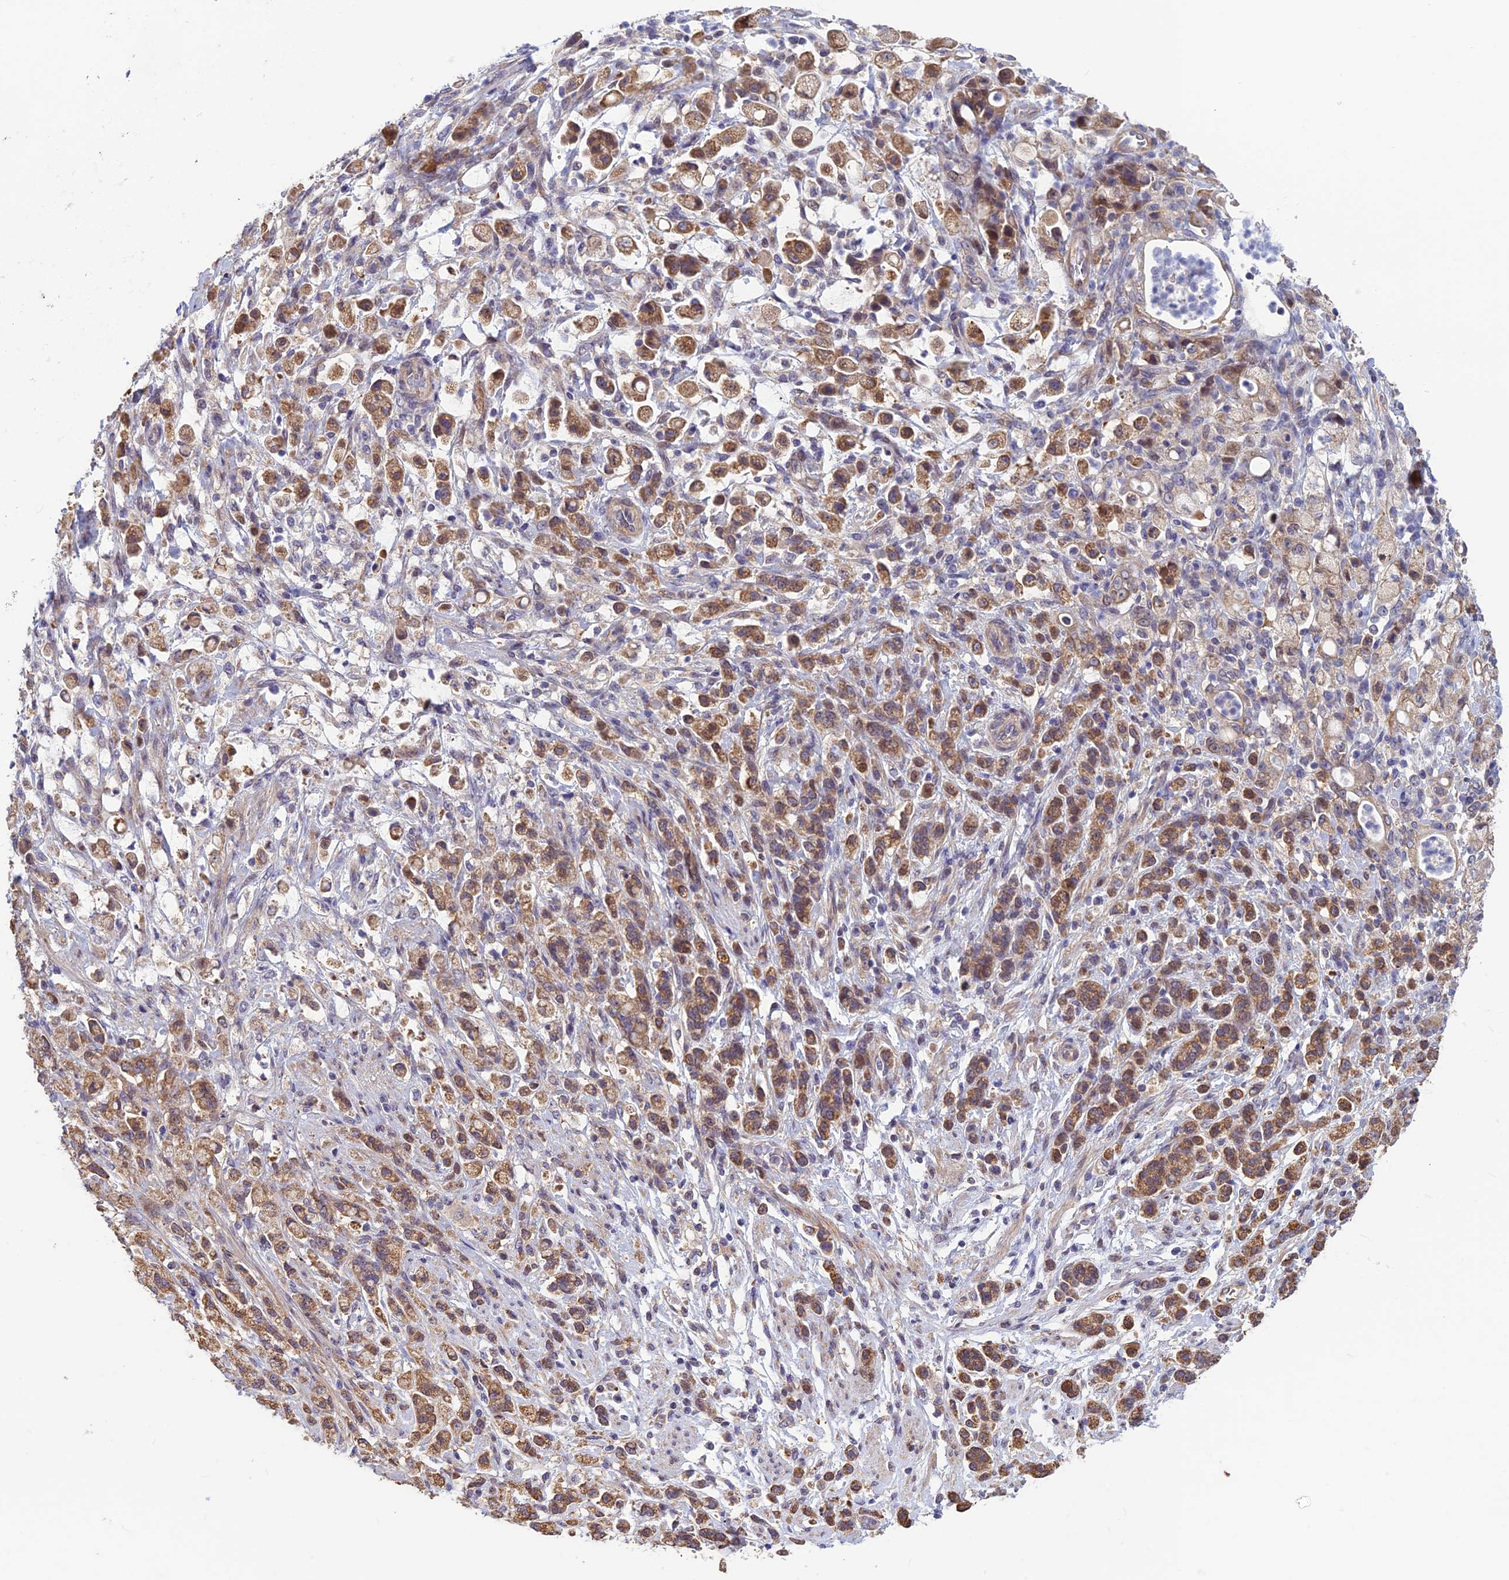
{"staining": {"intensity": "moderate", "quantity": ">75%", "location": "cytoplasmic/membranous"}, "tissue": "stomach cancer", "cell_type": "Tumor cells", "image_type": "cancer", "snomed": [{"axis": "morphology", "description": "Adenocarcinoma, NOS"}, {"axis": "topography", "description": "Stomach"}], "caption": "A histopathology image showing moderate cytoplasmic/membranous expression in about >75% of tumor cells in adenocarcinoma (stomach), as visualized by brown immunohistochemical staining.", "gene": "HECA", "patient": {"sex": "female", "age": 60}}